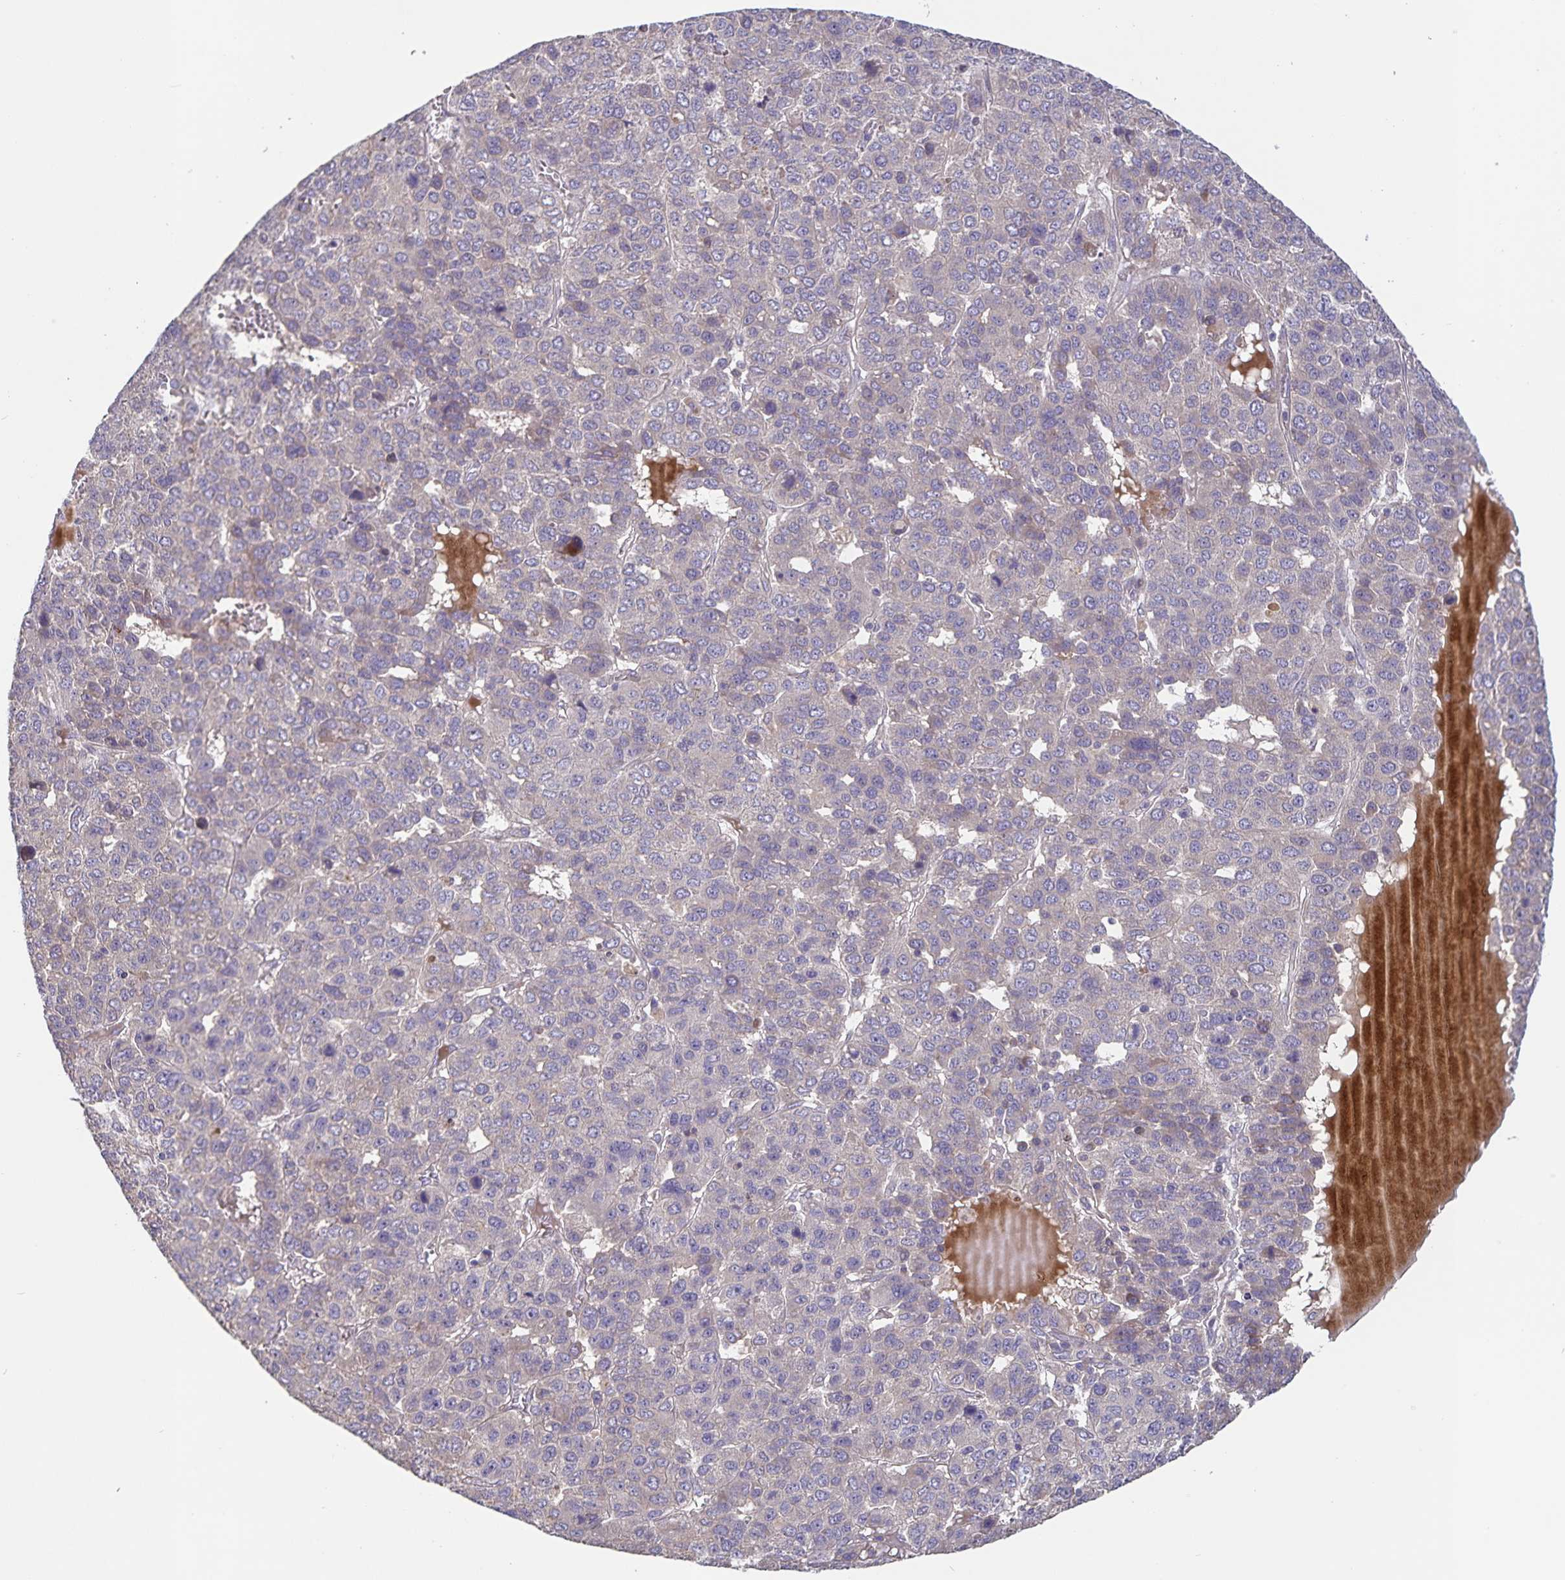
{"staining": {"intensity": "negative", "quantity": "none", "location": "none"}, "tissue": "liver cancer", "cell_type": "Tumor cells", "image_type": "cancer", "snomed": [{"axis": "morphology", "description": "Carcinoma, Hepatocellular, NOS"}, {"axis": "topography", "description": "Liver"}], "caption": "Histopathology image shows no protein expression in tumor cells of liver hepatocellular carcinoma tissue.", "gene": "FBXL16", "patient": {"sex": "male", "age": 69}}